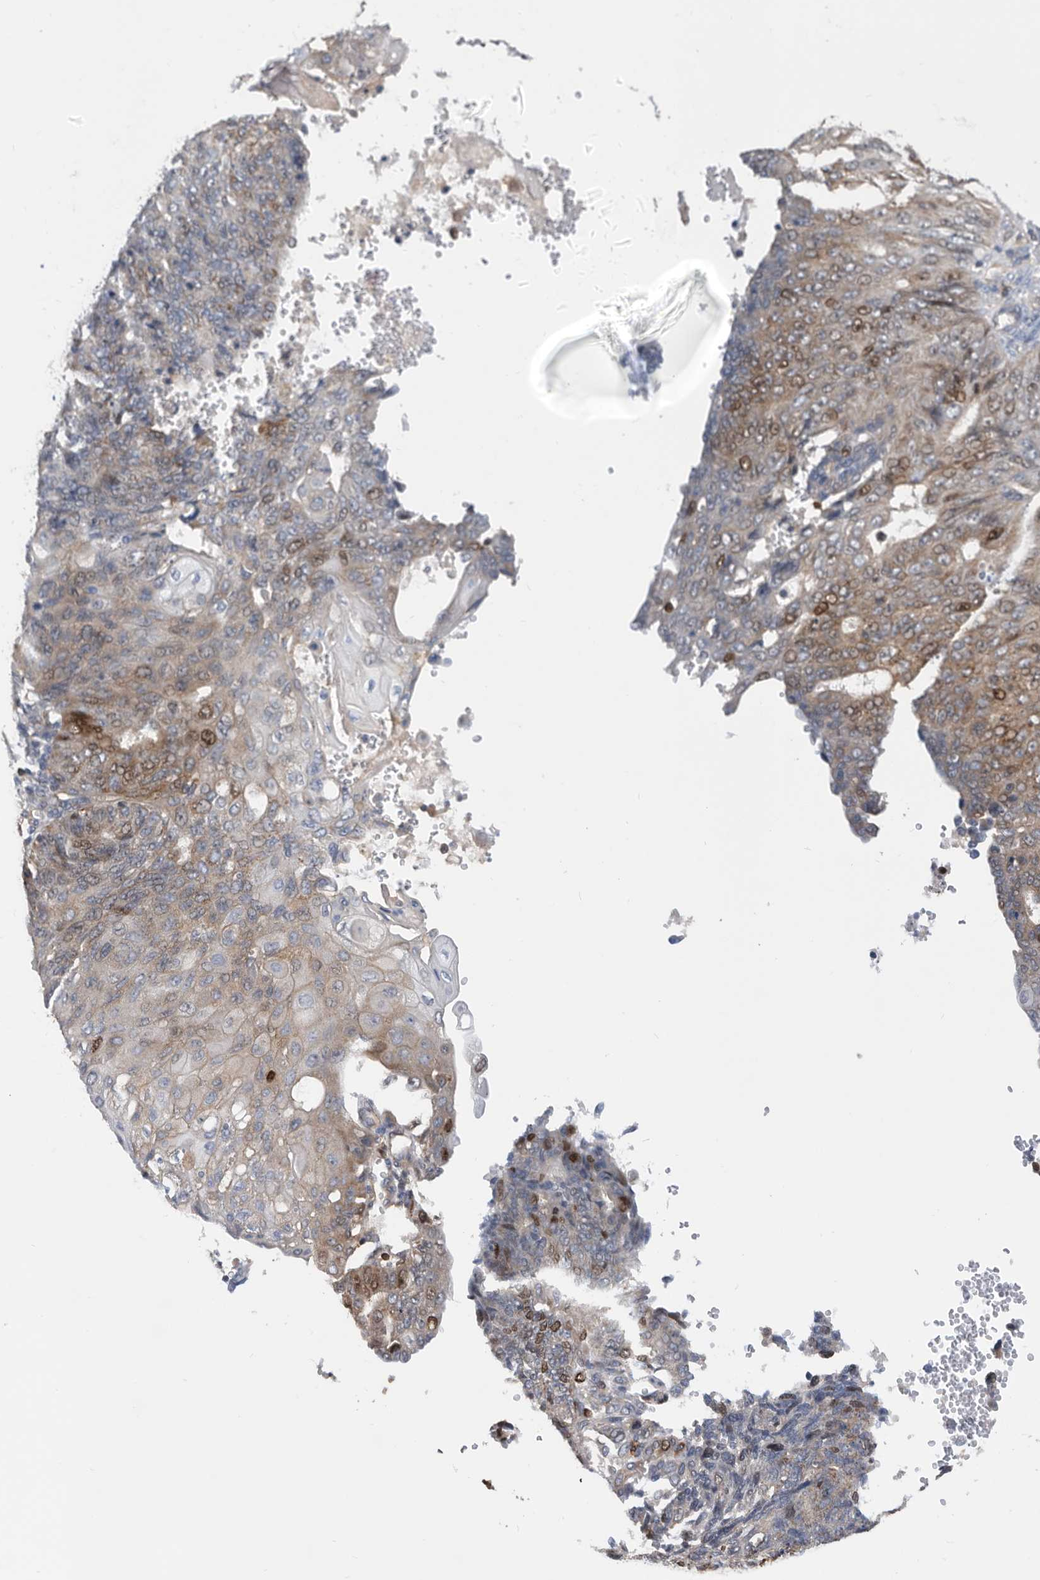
{"staining": {"intensity": "moderate", "quantity": ">75%", "location": "cytoplasmic/membranous,nuclear"}, "tissue": "endometrial cancer", "cell_type": "Tumor cells", "image_type": "cancer", "snomed": [{"axis": "morphology", "description": "Adenocarcinoma, NOS"}, {"axis": "topography", "description": "Endometrium"}], "caption": "Human endometrial cancer (adenocarcinoma) stained with a brown dye reveals moderate cytoplasmic/membranous and nuclear positive expression in approximately >75% of tumor cells.", "gene": "ATAD2", "patient": {"sex": "female", "age": 32}}